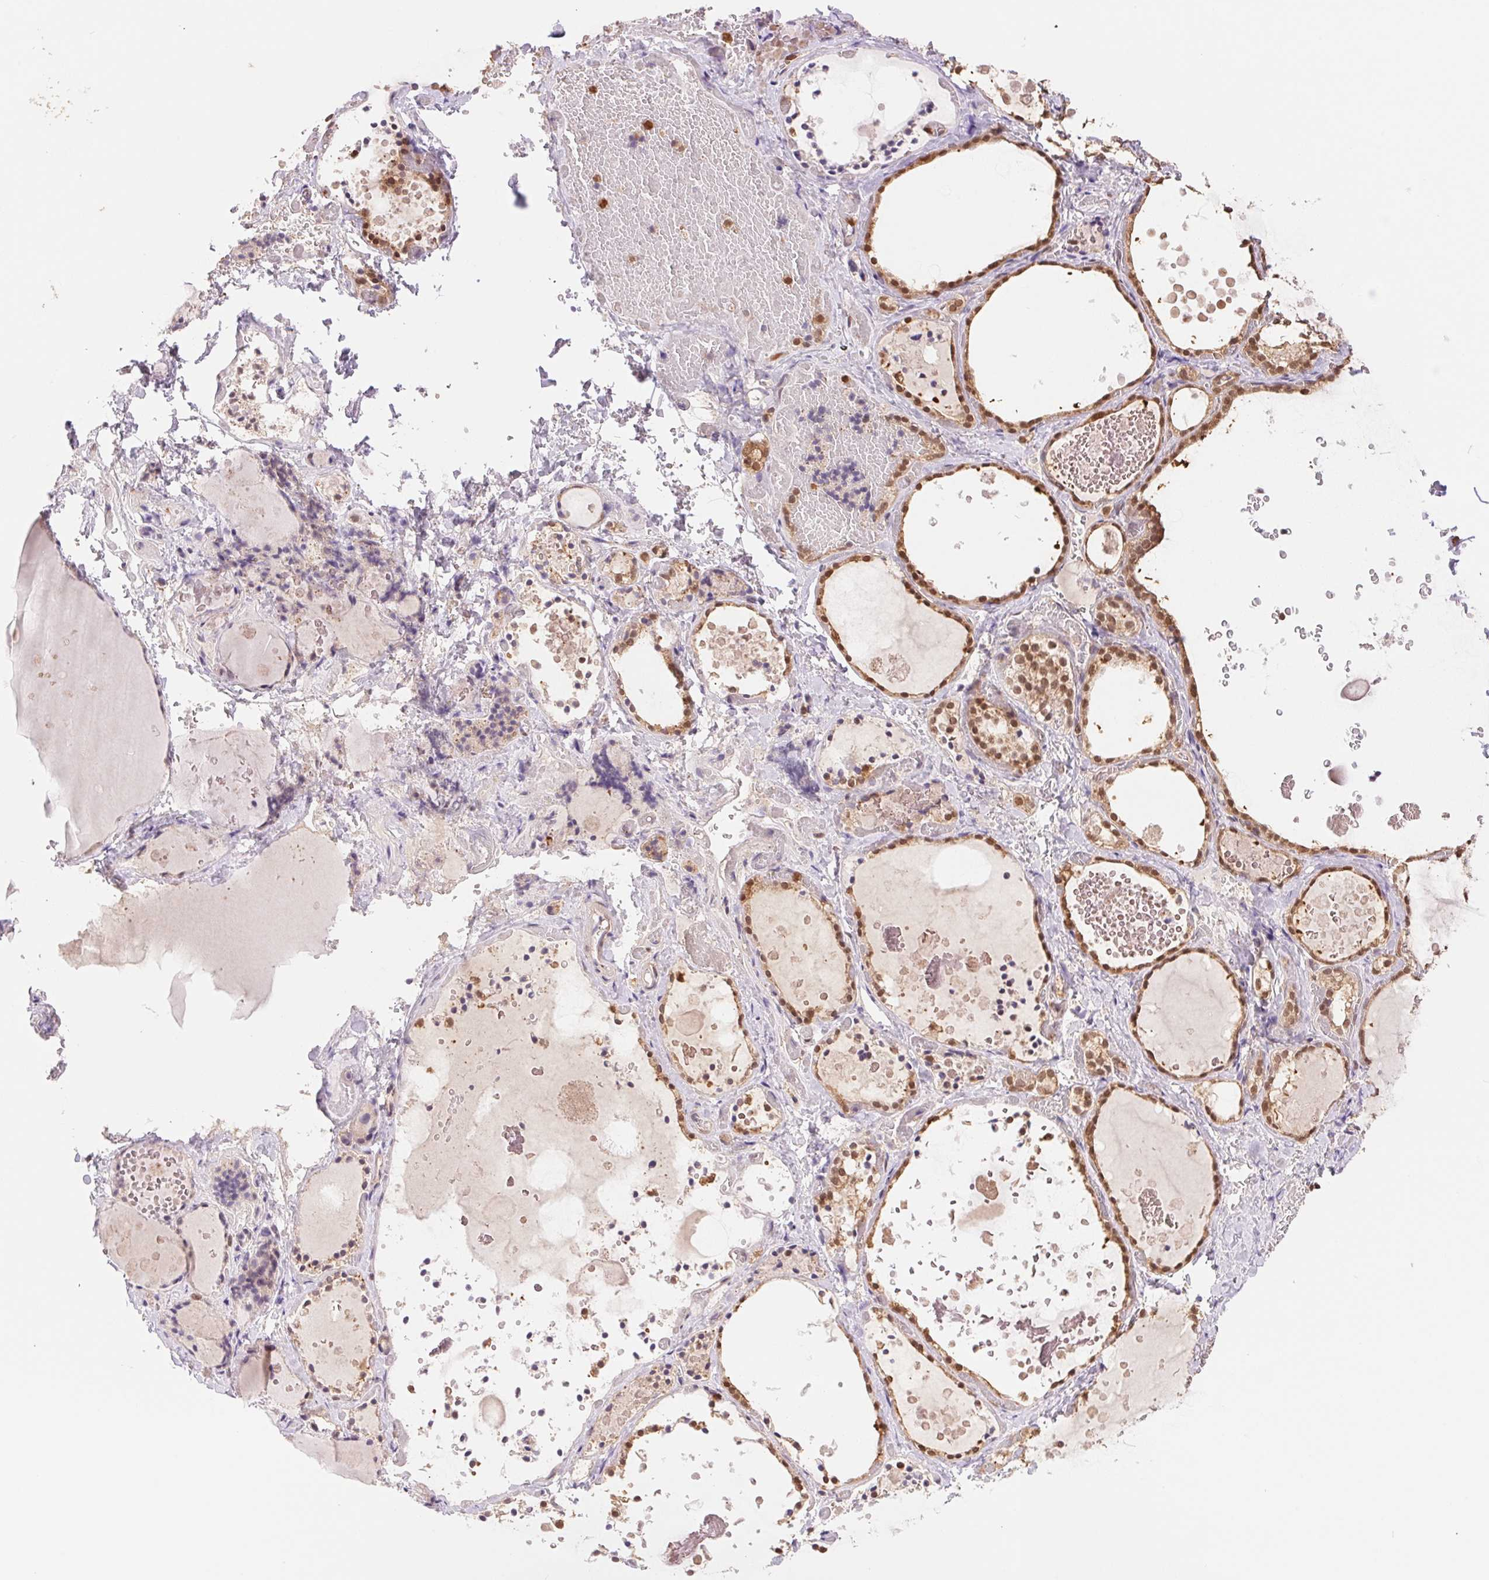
{"staining": {"intensity": "moderate", "quantity": ">75%", "location": "cytoplasmic/membranous,nuclear"}, "tissue": "thyroid gland", "cell_type": "Glandular cells", "image_type": "normal", "snomed": [{"axis": "morphology", "description": "Normal tissue, NOS"}, {"axis": "topography", "description": "Thyroid gland"}], "caption": "Immunohistochemical staining of normal human thyroid gland displays moderate cytoplasmic/membranous,nuclear protein staining in approximately >75% of glandular cells.", "gene": "CDC123", "patient": {"sex": "female", "age": 56}}